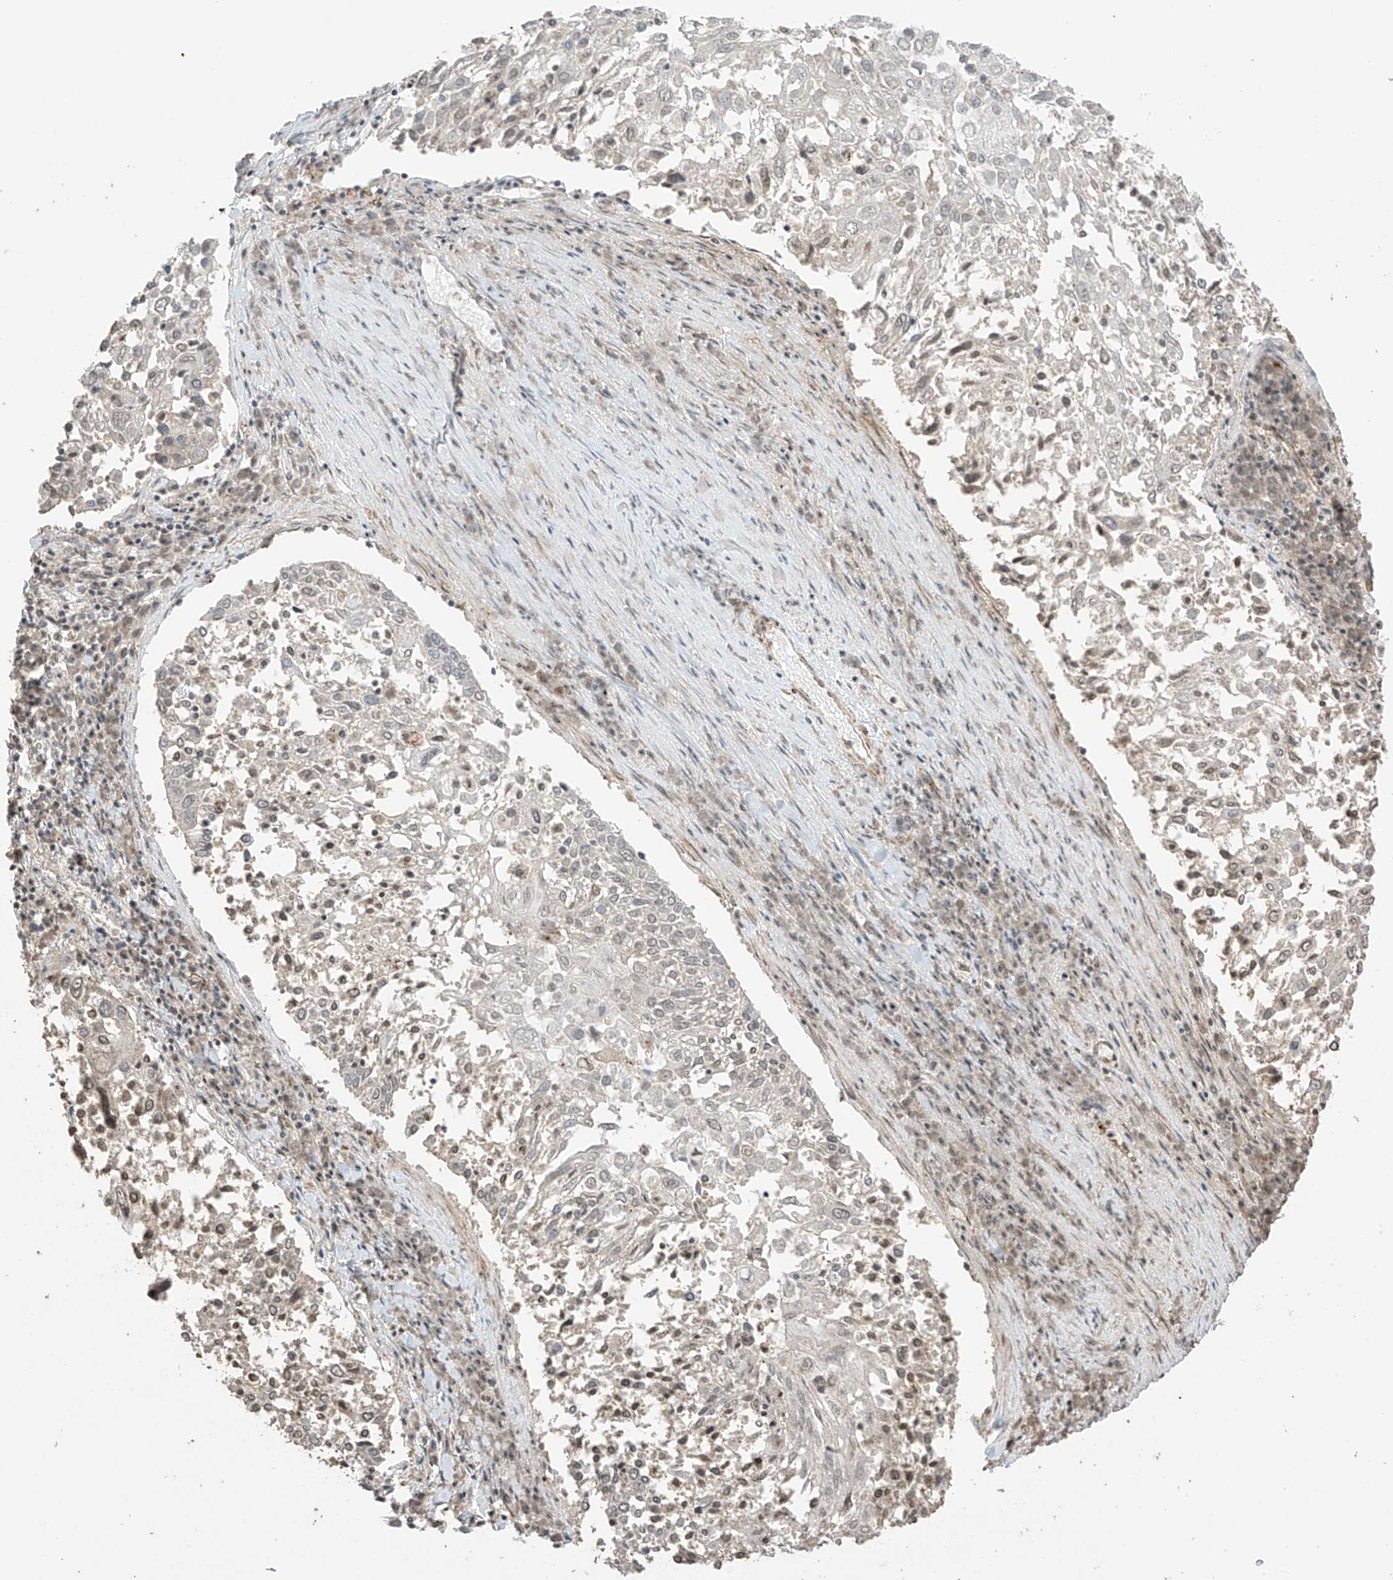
{"staining": {"intensity": "weak", "quantity": "<25%", "location": "nuclear"}, "tissue": "lung cancer", "cell_type": "Tumor cells", "image_type": "cancer", "snomed": [{"axis": "morphology", "description": "Squamous cell carcinoma, NOS"}, {"axis": "topography", "description": "Lung"}], "caption": "A micrograph of human squamous cell carcinoma (lung) is negative for staining in tumor cells. The staining was performed using DAB (3,3'-diaminobenzidine) to visualize the protein expression in brown, while the nuclei were stained in blue with hematoxylin (Magnification: 20x).", "gene": "TTLL5", "patient": {"sex": "male", "age": 65}}